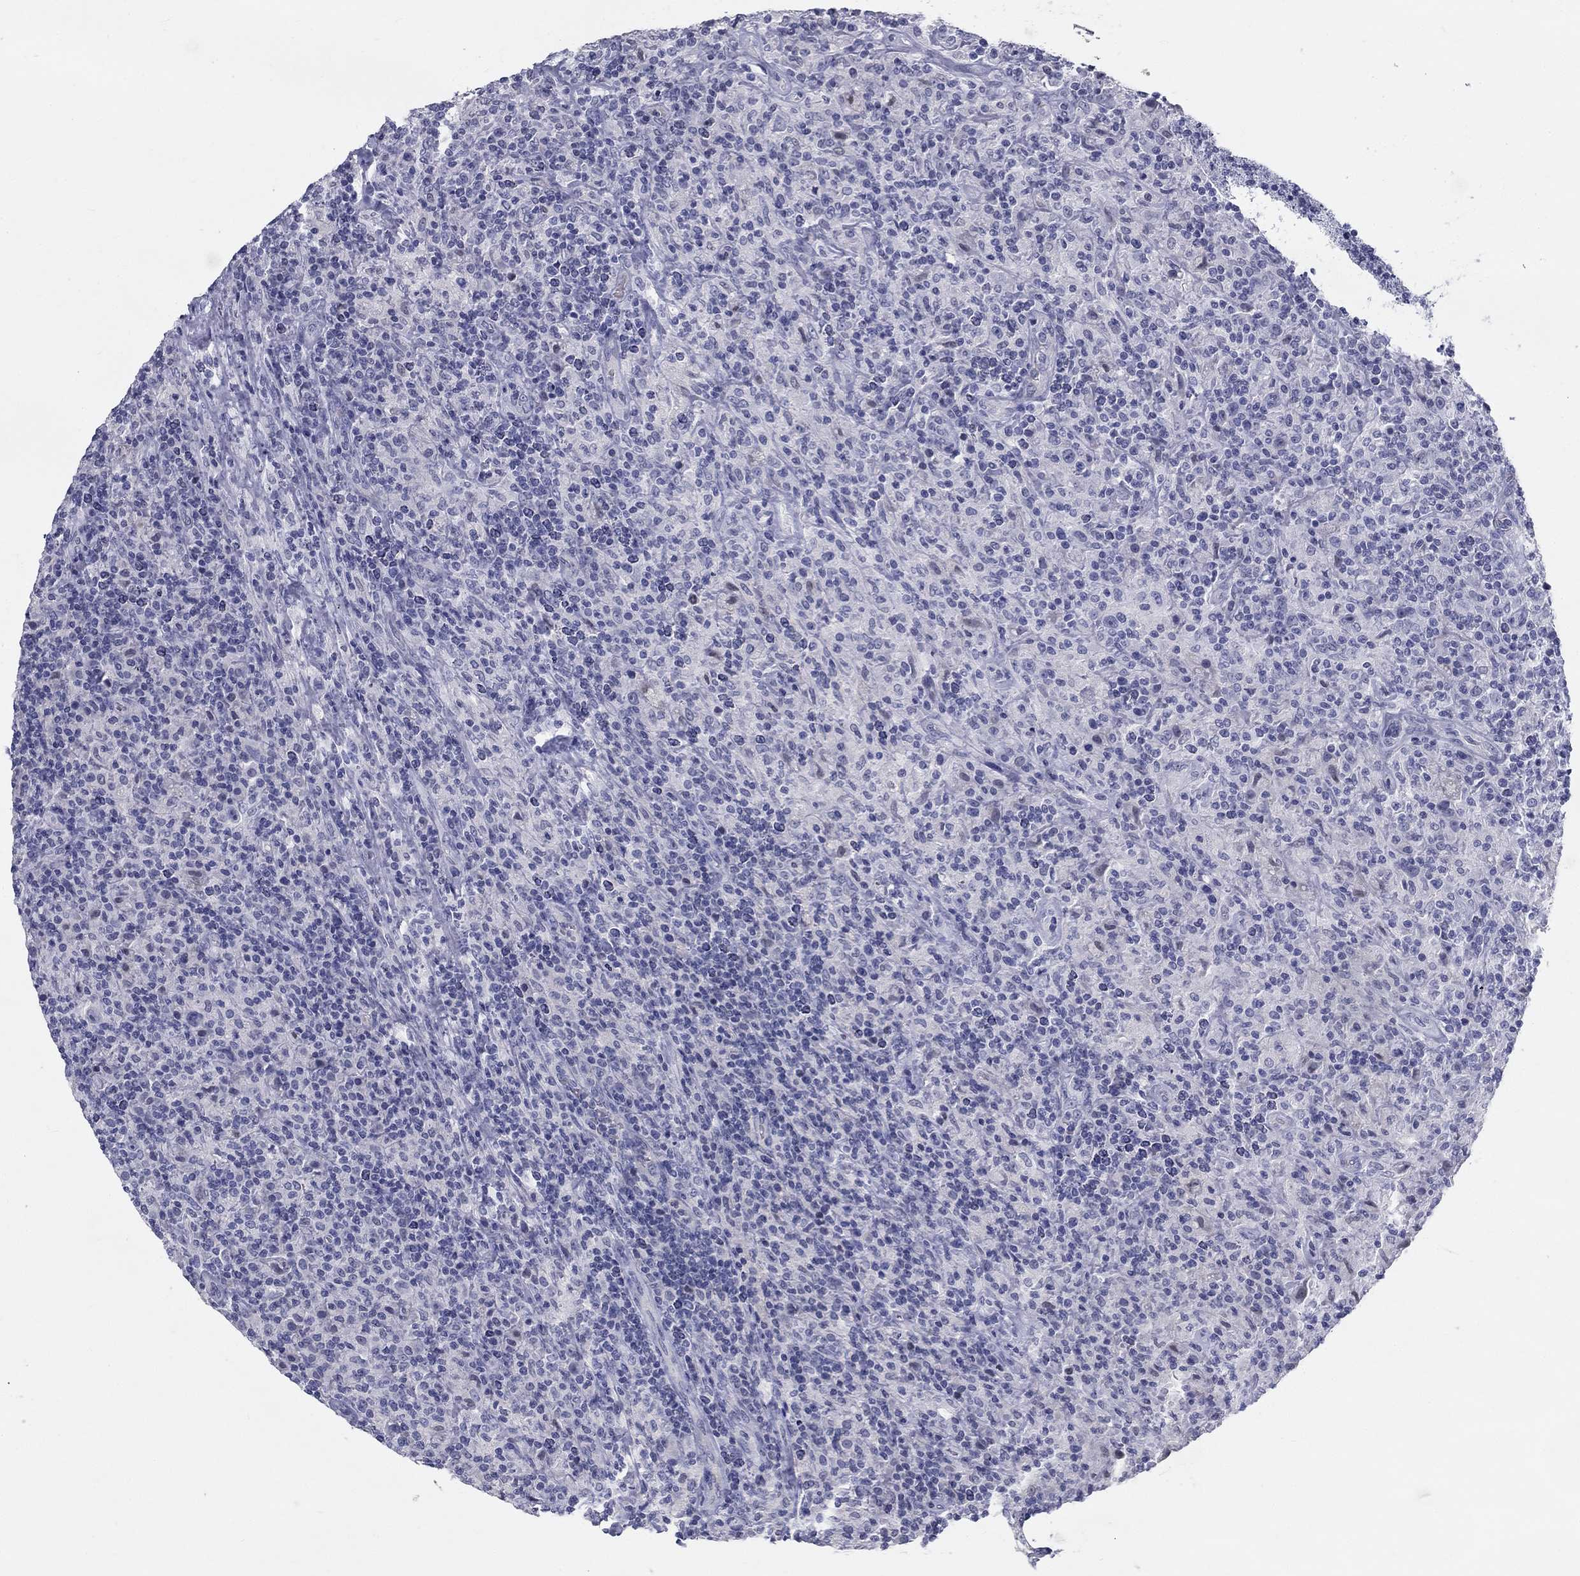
{"staining": {"intensity": "negative", "quantity": "none", "location": "none"}, "tissue": "lymphoma", "cell_type": "Tumor cells", "image_type": "cancer", "snomed": [{"axis": "morphology", "description": "Hodgkin's disease, NOS"}, {"axis": "topography", "description": "Lymph node"}], "caption": "There is no significant staining in tumor cells of Hodgkin's disease.", "gene": "GUCA1A", "patient": {"sex": "male", "age": 70}}